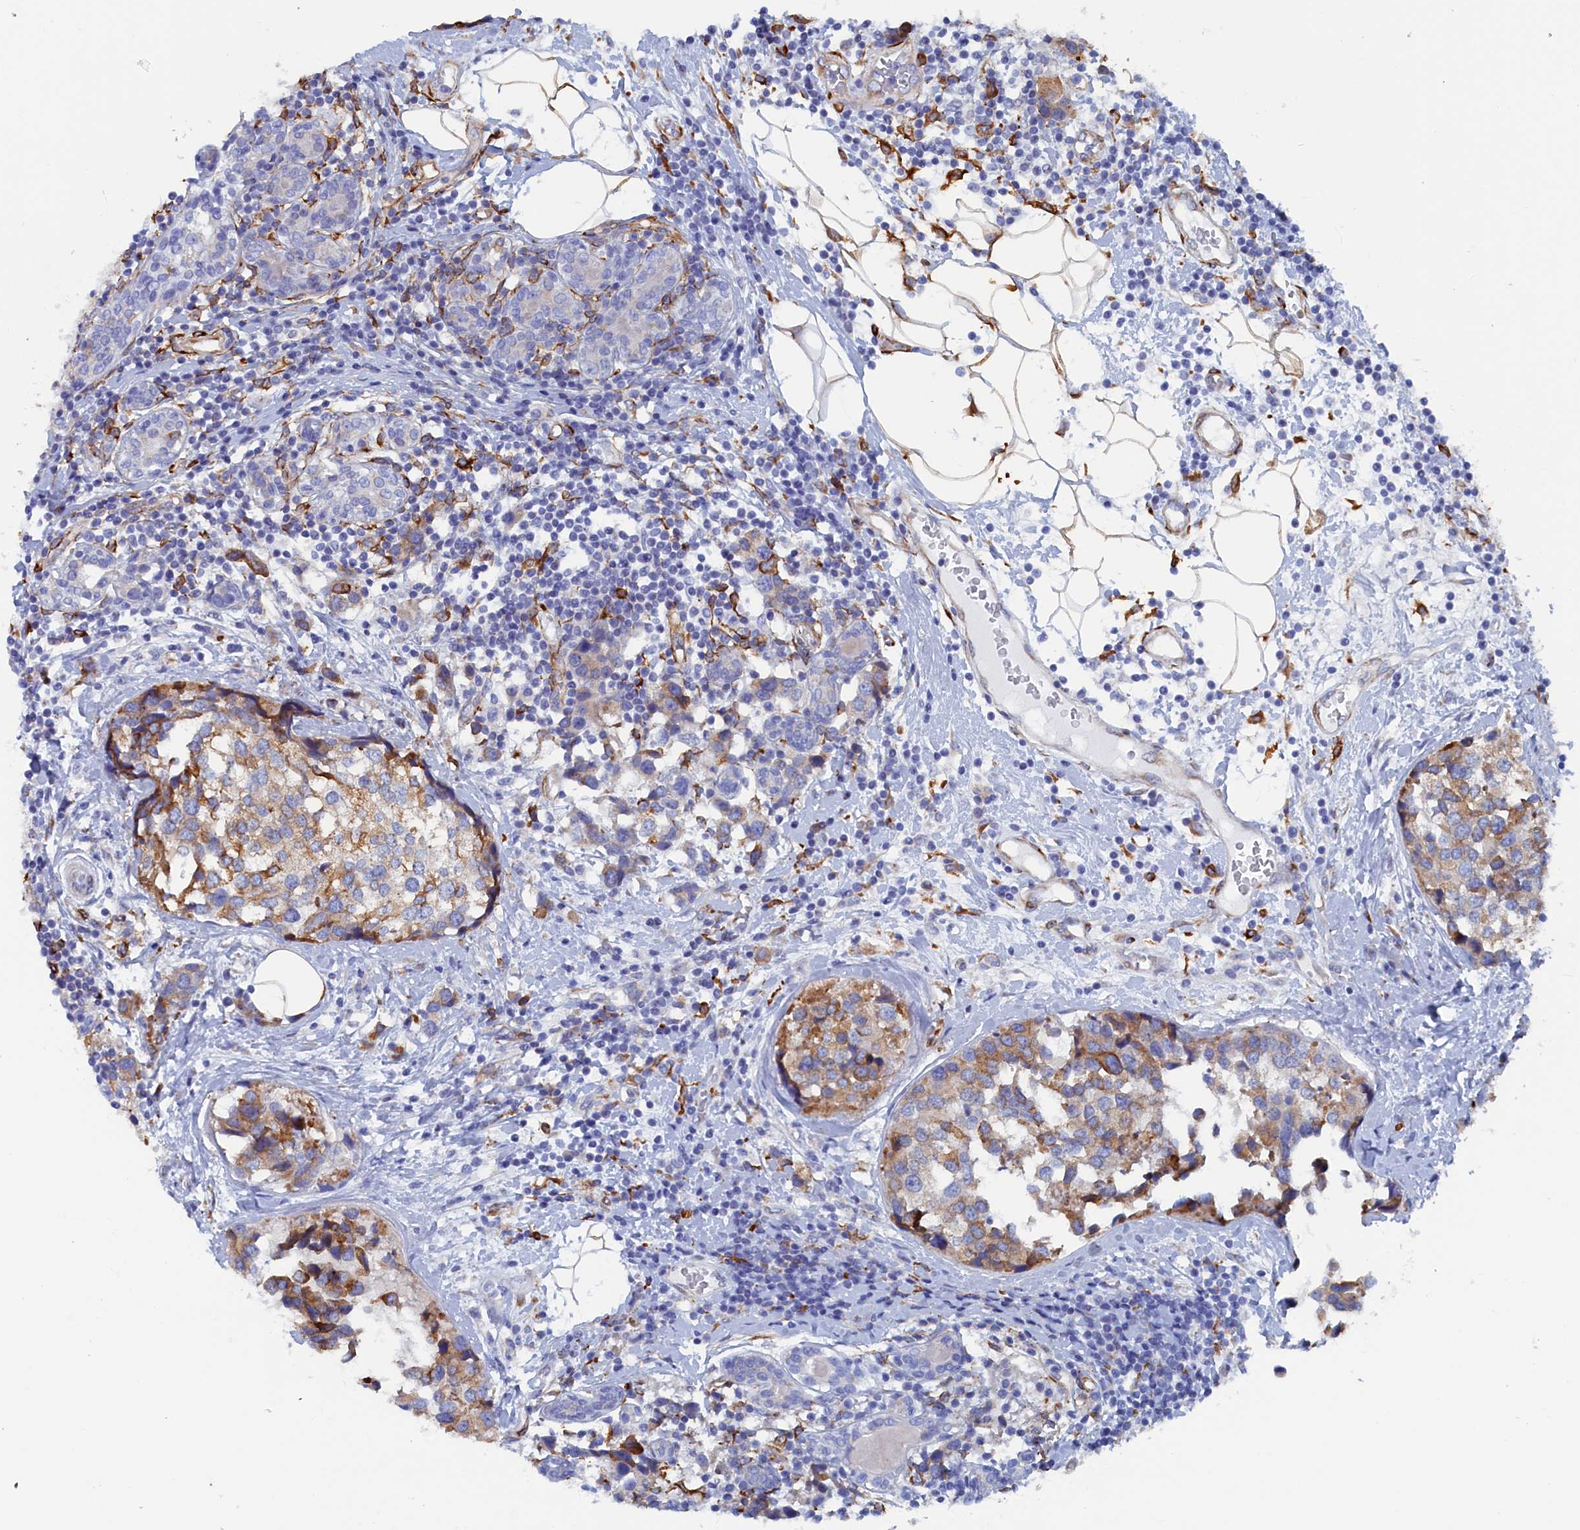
{"staining": {"intensity": "moderate", "quantity": ">75%", "location": "cytoplasmic/membranous"}, "tissue": "breast cancer", "cell_type": "Tumor cells", "image_type": "cancer", "snomed": [{"axis": "morphology", "description": "Lobular carcinoma"}, {"axis": "topography", "description": "Breast"}], "caption": "An immunohistochemistry (IHC) photomicrograph of neoplastic tissue is shown. Protein staining in brown labels moderate cytoplasmic/membranous positivity in breast lobular carcinoma within tumor cells.", "gene": "COG7", "patient": {"sex": "female", "age": 59}}